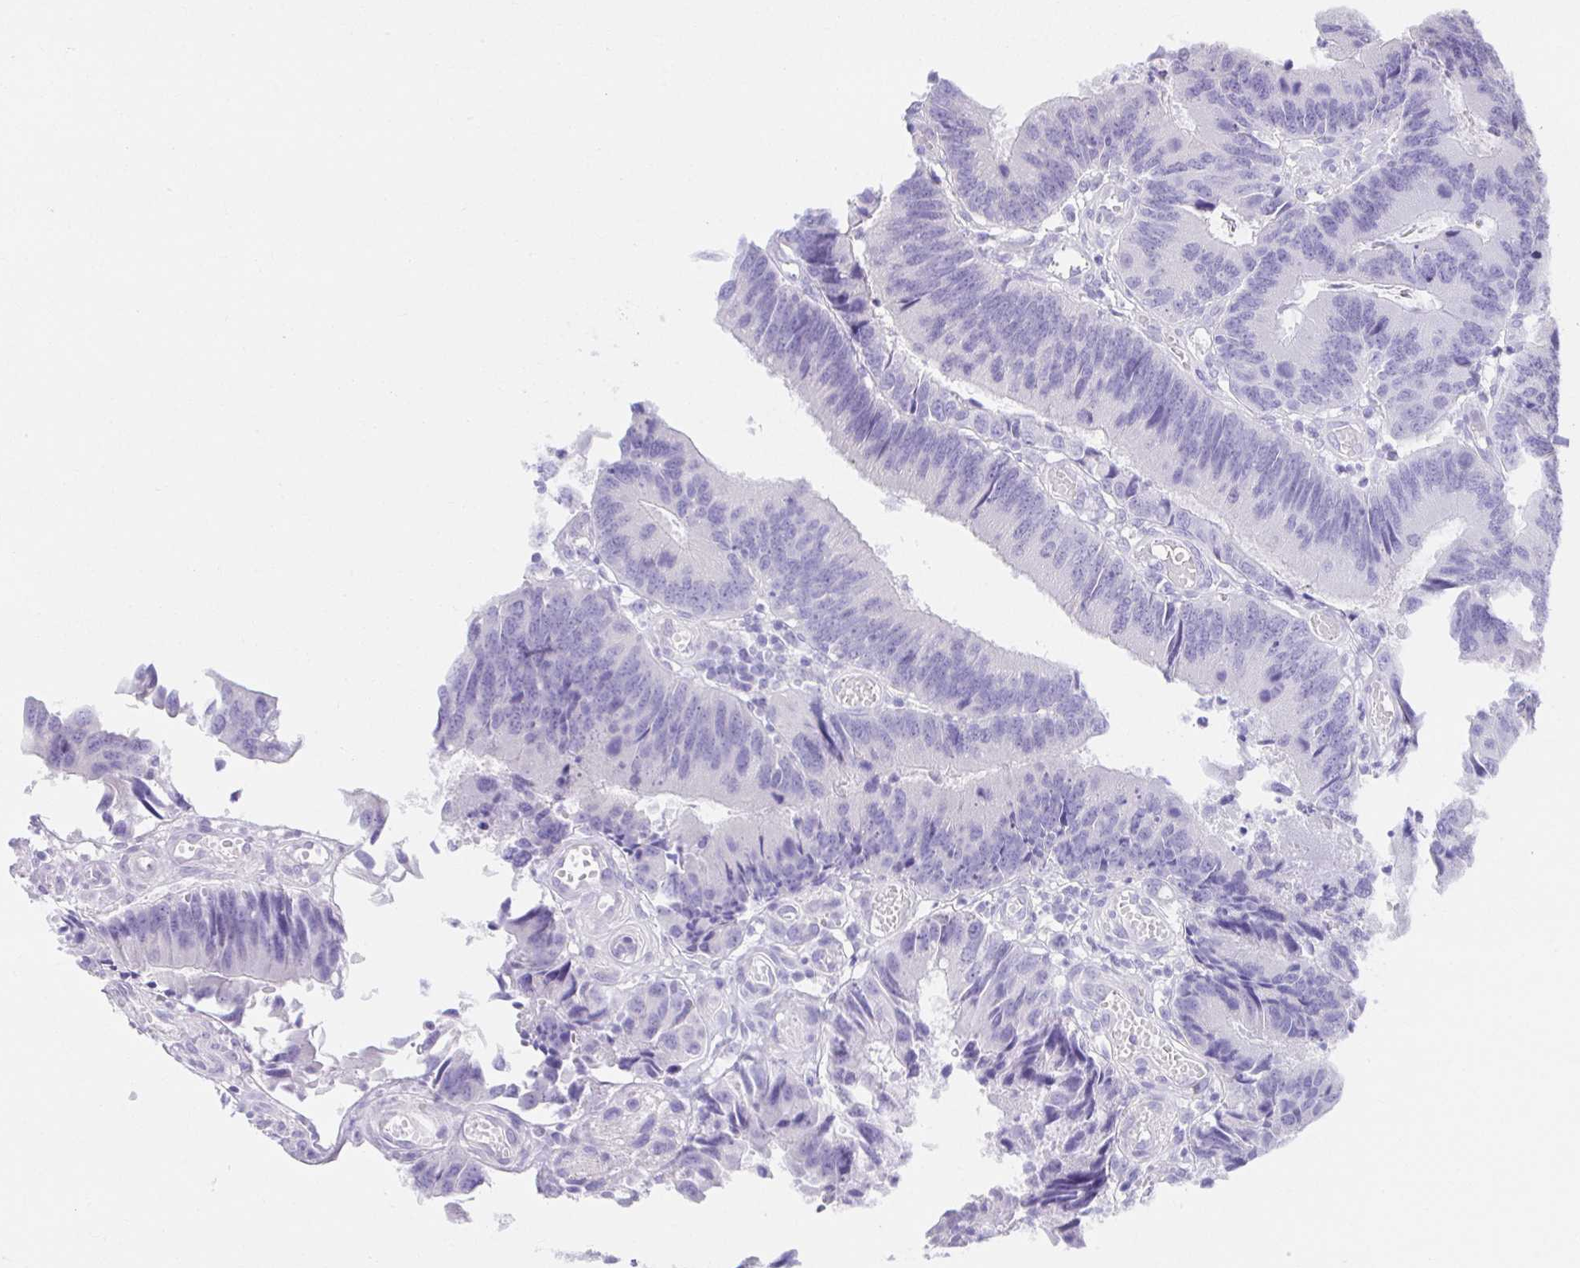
{"staining": {"intensity": "negative", "quantity": "none", "location": "none"}, "tissue": "colorectal cancer", "cell_type": "Tumor cells", "image_type": "cancer", "snomed": [{"axis": "morphology", "description": "Adenocarcinoma, NOS"}, {"axis": "topography", "description": "Colon"}], "caption": "The image demonstrates no staining of tumor cells in adenocarcinoma (colorectal).", "gene": "VGLL1", "patient": {"sex": "female", "age": 67}}